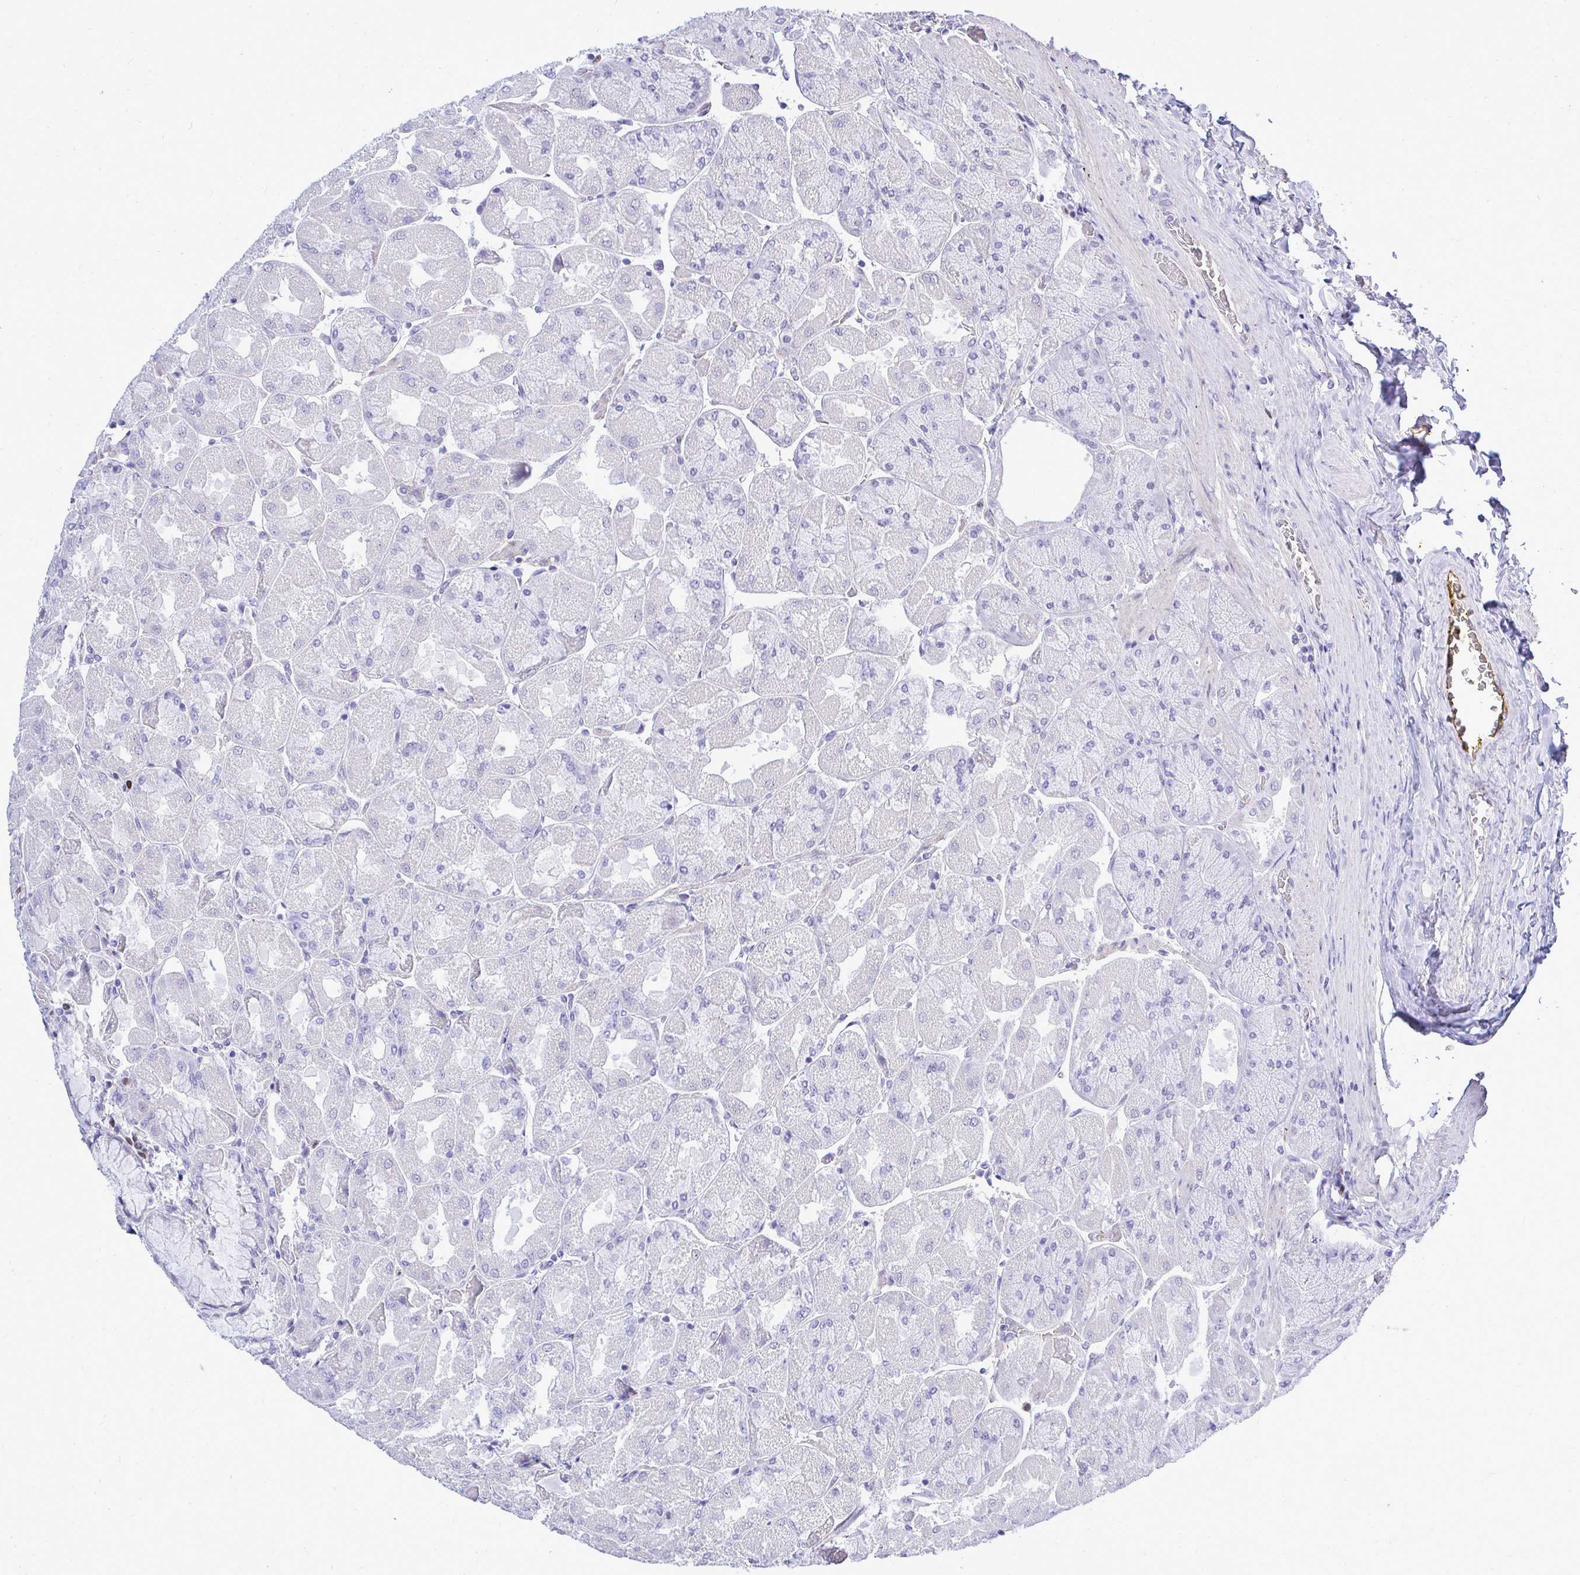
{"staining": {"intensity": "negative", "quantity": "none", "location": "none"}, "tissue": "stomach", "cell_type": "Glandular cells", "image_type": "normal", "snomed": [{"axis": "morphology", "description": "Normal tissue, NOS"}, {"axis": "topography", "description": "Stomach"}], "caption": "Glandular cells show no significant staining in benign stomach. (DAB (3,3'-diaminobenzidine) immunohistochemistry (IHC) with hematoxylin counter stain).", "gene": "SLC25A51", "patient": {"sex": "female", "age": 61}}